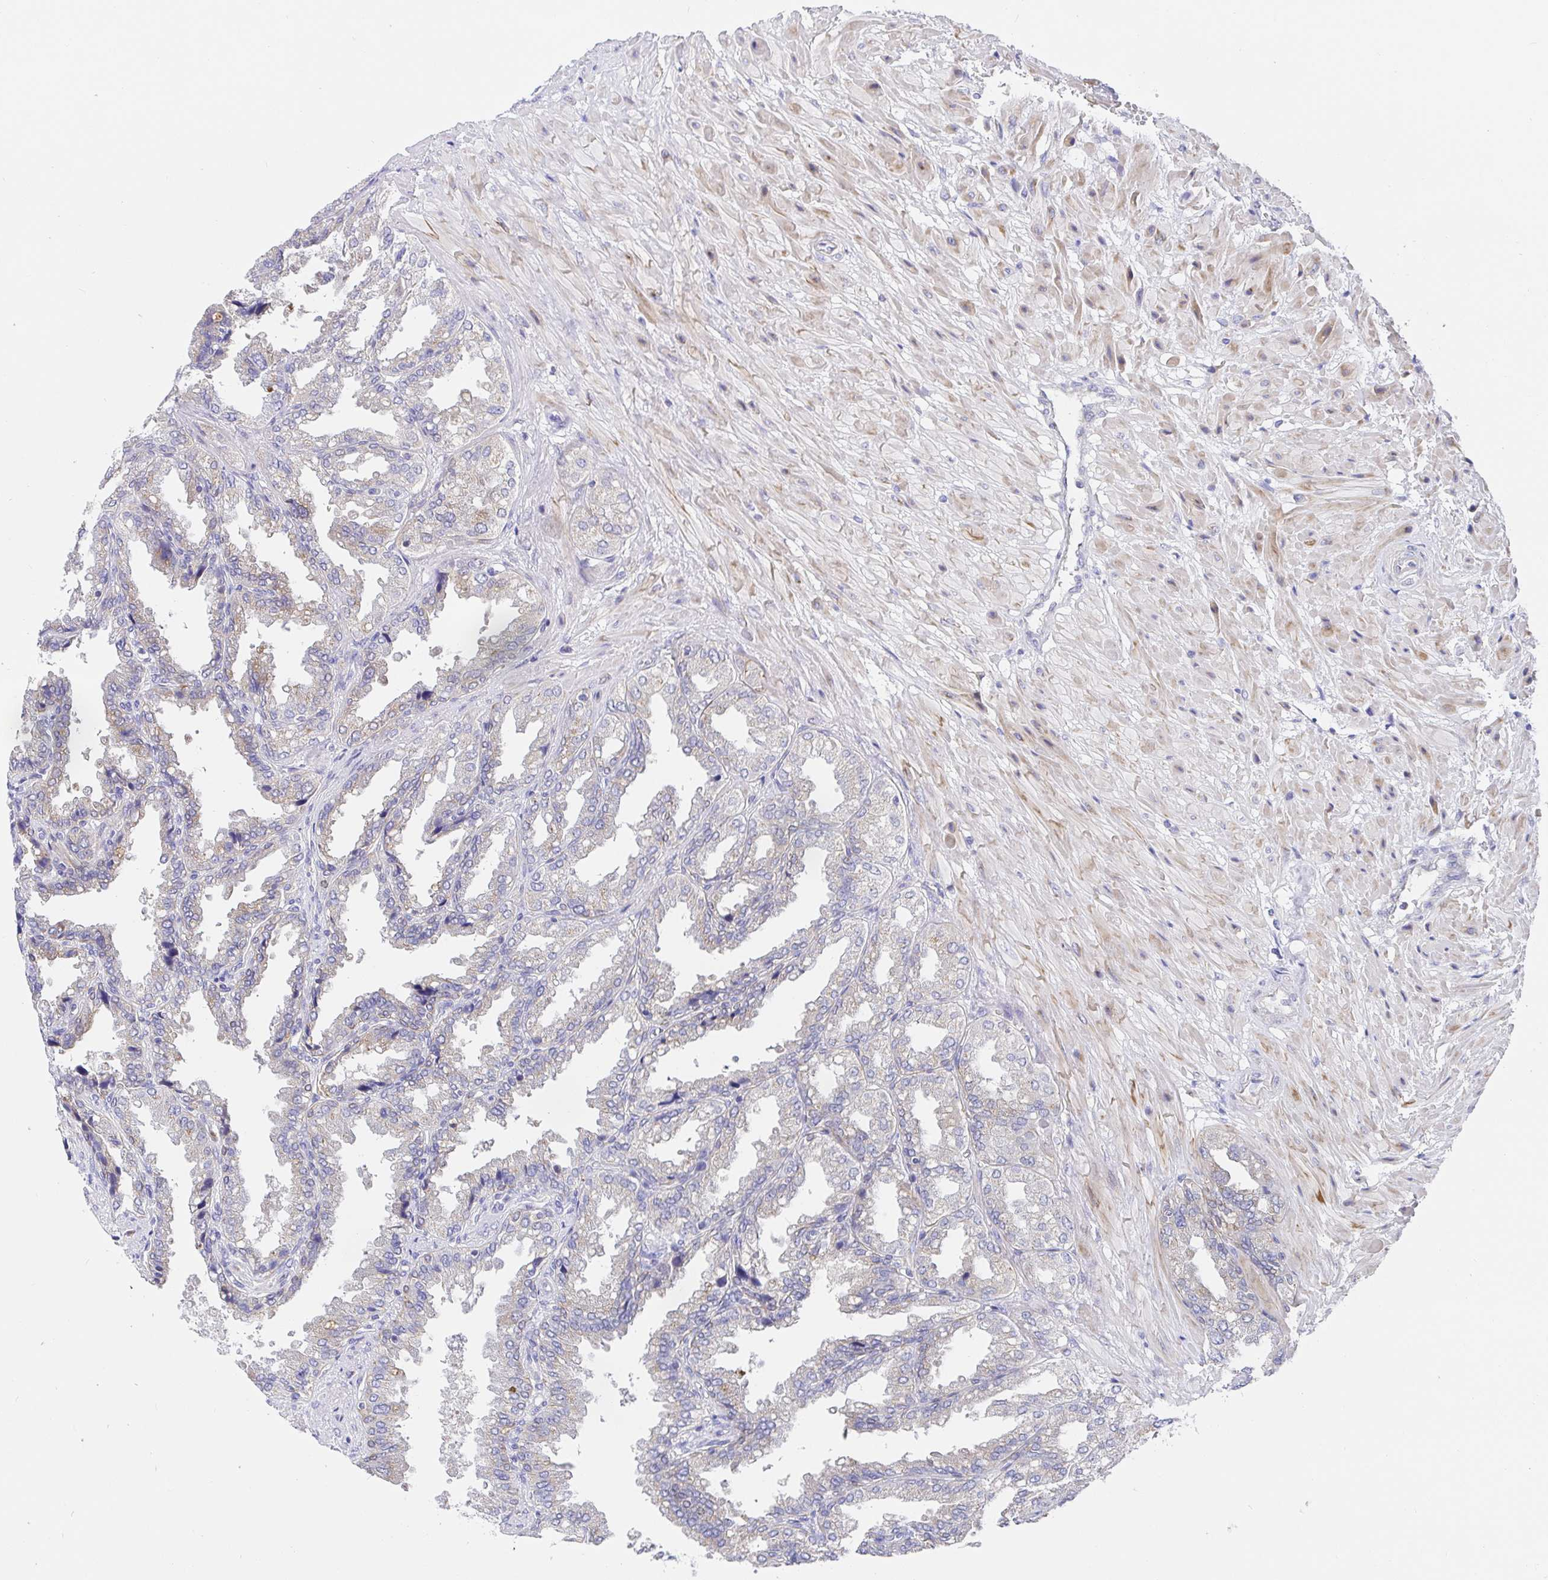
{"staining": {"intensity": "moderate", "quantity": "25%-75%", "location": "cytoplasmic/membranous"}, "tissue": "seminal vesicle", "cell_type": "Glandular cells", "image_type": "normal", "snomed": [{"axis": "morphology", "description": "Normal tissue, NOS"}, {"axis": "topography", "description": "Seminal veicle"}], "caption": "Immunohistochemical staining of benign human seminal vesicle demonstrates medium levels of moderate cytoplasmic/membranous positivity in approximately 25%-75% of glandular cells.", "gene": "GOLGA1", "patient": {"sex": "male", "age": 55}}